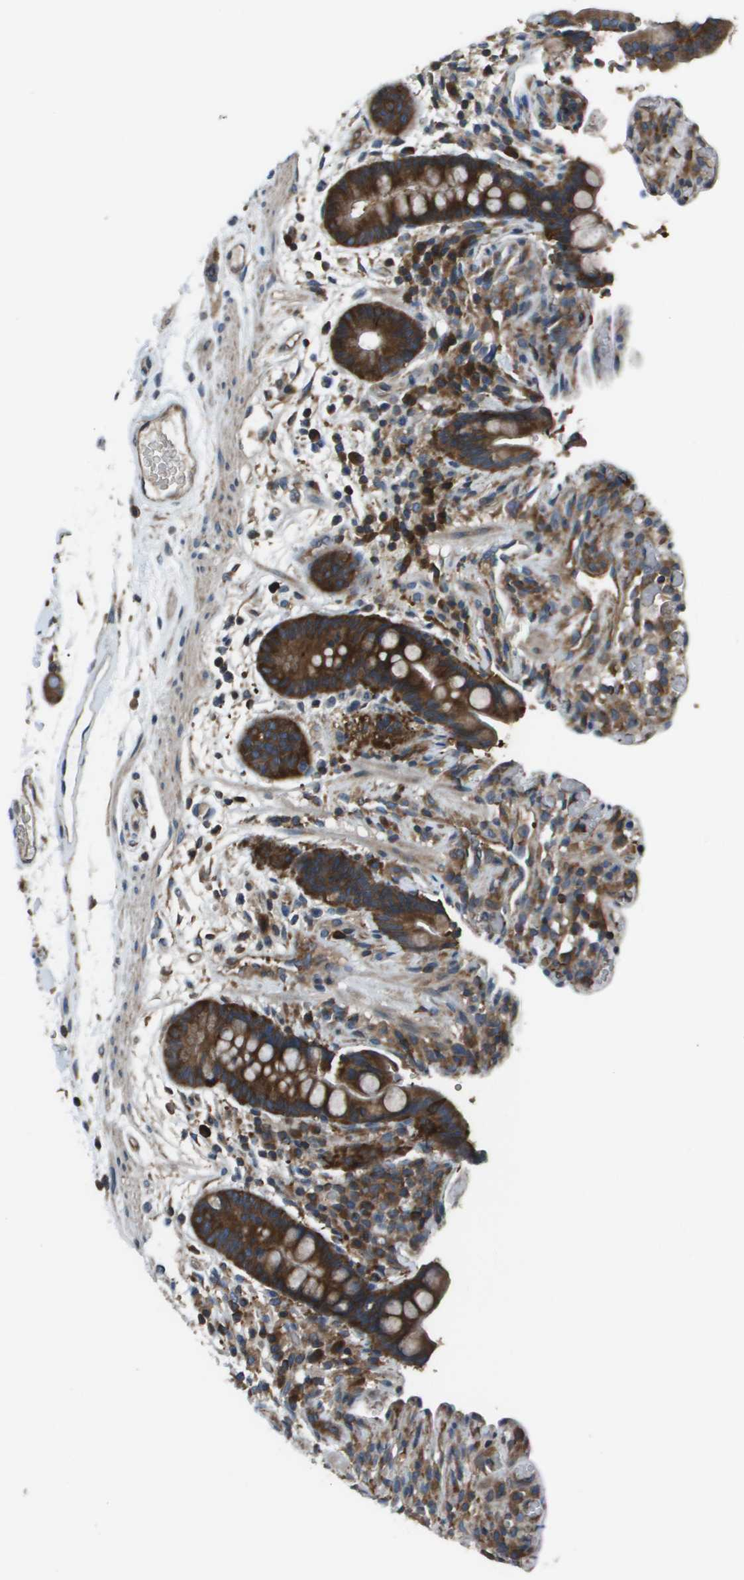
{"staining": {"intensity": "moderate", "quantity": ">75%", "location": "cytoplasmic/membranous"}, "tissue": "colon", "cell_type": "Endothelial cells", "image_type": "normal", "snomed": [{"axis": "morphology", "description": "Normal tissue, NOS"}, {"axis": "topography", "description": "Colon"}], "caption": "Moderate cytoplasmic/membranous protein positivity is seen in about >75% of endothelial cells in colon.", "gene": "EIF3B", "patient": {"sex": "male", "age": 73}}